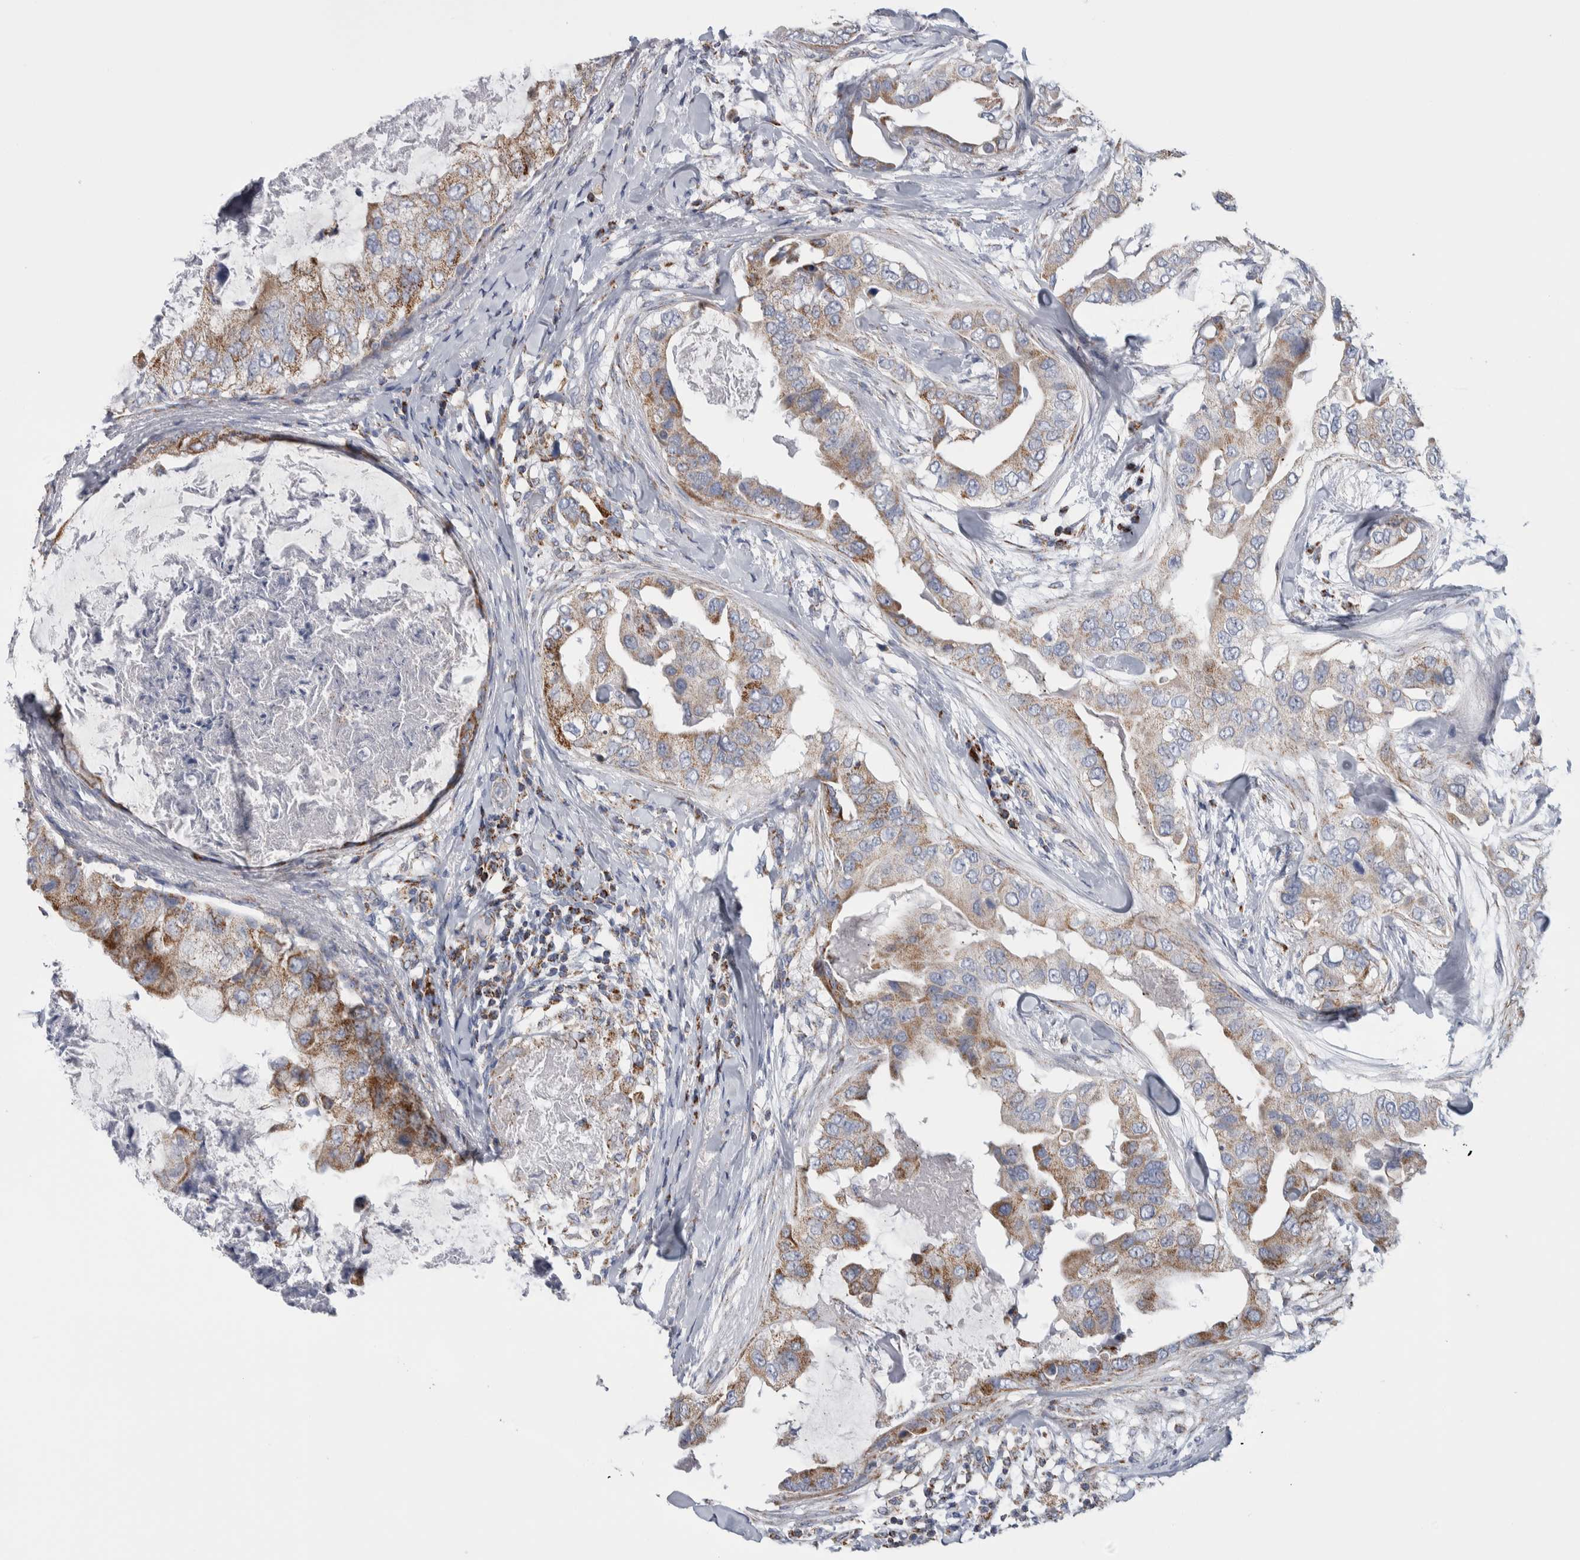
{"staining": {"intensity": "moderate", "quantity": ">75%", "location": "cytoplasmic/membranous"}, "tissue": "breast cancer", "cell_type": "Tumor cells", "image_type": "cancer", "snomed": [{"axis": "morphology", "description": "Duct carcinoma"}, {"axis": "topography", "description": "Breast"}], "caption": "DAB (3,3'-diaminobenzidine) immunohistochemical staining of human breast invasive ductal carcinoma exhibits moderate cytoplasmic/membranous protein expression in about >75% of tumor cells. (DAB = brown stain, brightfield microscopy at high magnification).", "gene": "ETFA", "patient": {"sex": "female", "age": 40}}